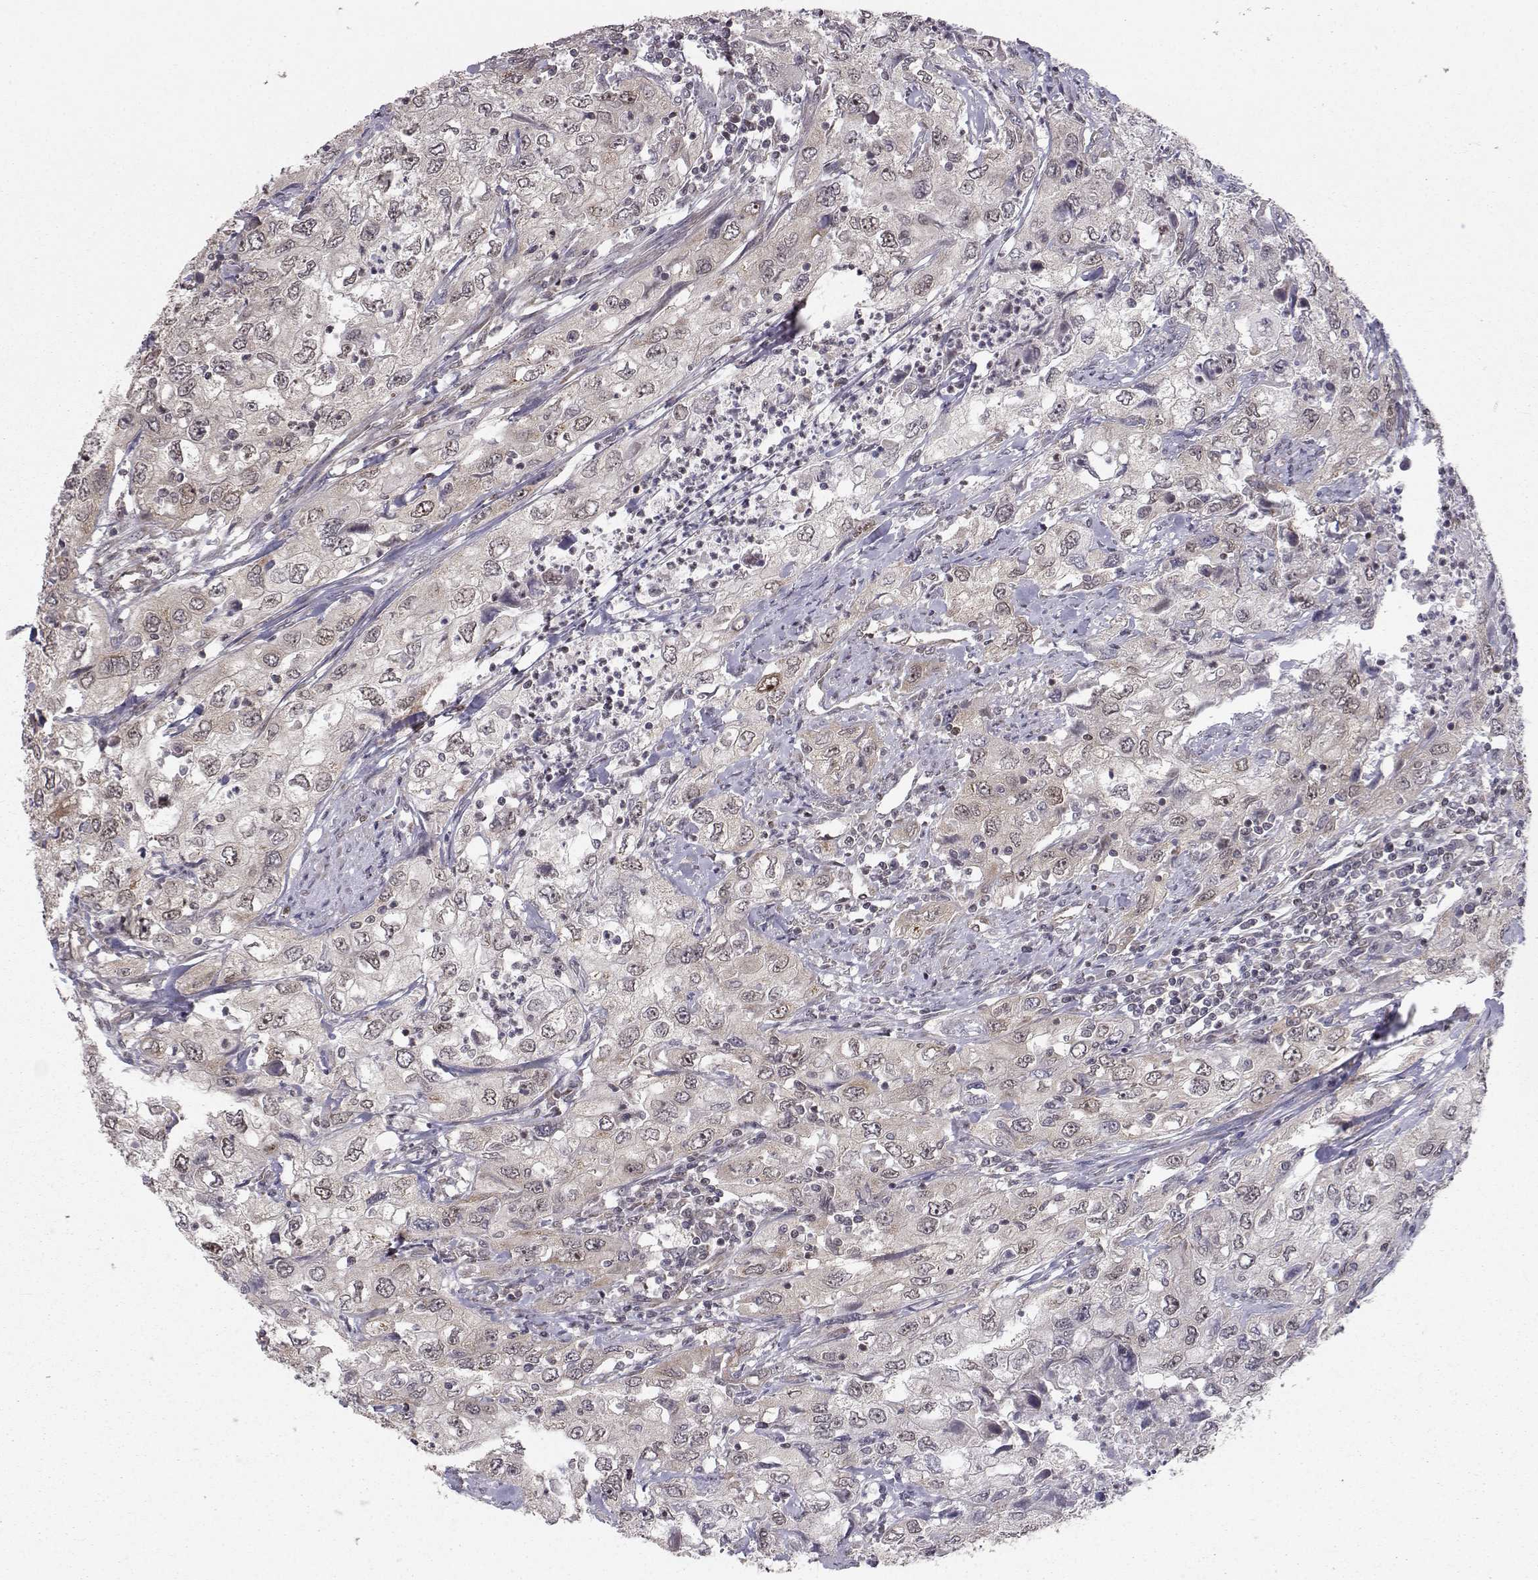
{"staining": {"intensity": "moderate", "quantity": "25%-75%", "location": "cytoplasmic/membranous"}, "tissue": "urothelial cancer", "cell_type": "Tumor cells", "image_type": "cancer", "snomed": [{"axis": "morphology", "description": "Urothelial carcinoma, High grade"}, {"axis": "topography", "description": "Urinary bladder"}], "caption": "An image of human urothelial cancer stained for a protein shows moderate cytoplasmic/membranous brown staining in tumor cells.", "gene": "PKN2", "patient": {"sex": "male", "age": 76}}